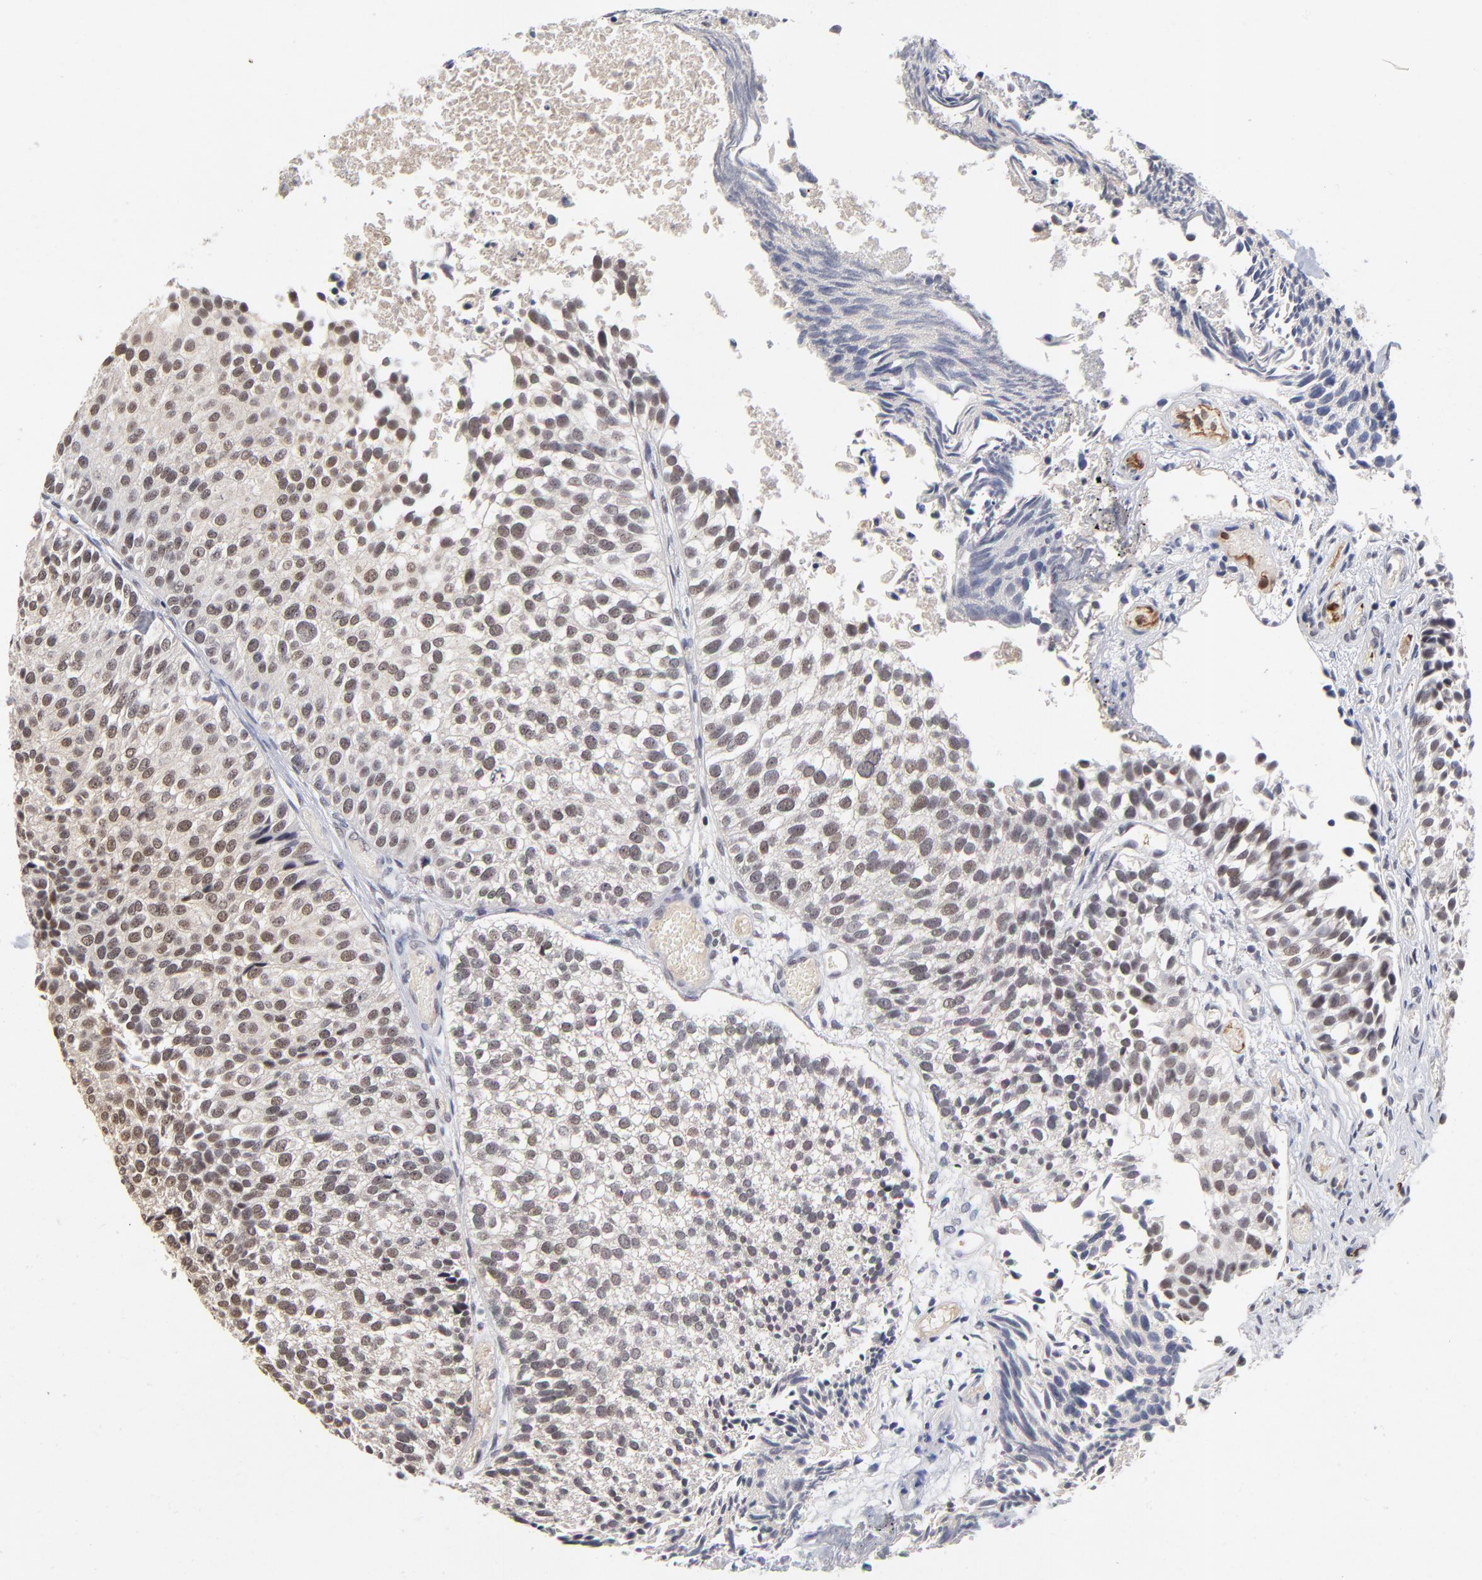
{"staining": {"intensity": "weak", "quantity": ">75%", "location": "nuclear"}, "tissue": "urothelial cancer", "cell_type": "Tumor cells", "image_type": "cancer", "snomed": [{"axis": "morphology", "description": "Urothelial carcinoma, Low grade"}, {"axis": "topography", "description": "Urinary bladder"}], "caption": "Urothelial cancer stained with a brown dye displays weak nuclear positive staining in about >75% of tumor cells.", "gene": "WSB1", "patient": {"sex": "male", "age": 84}}